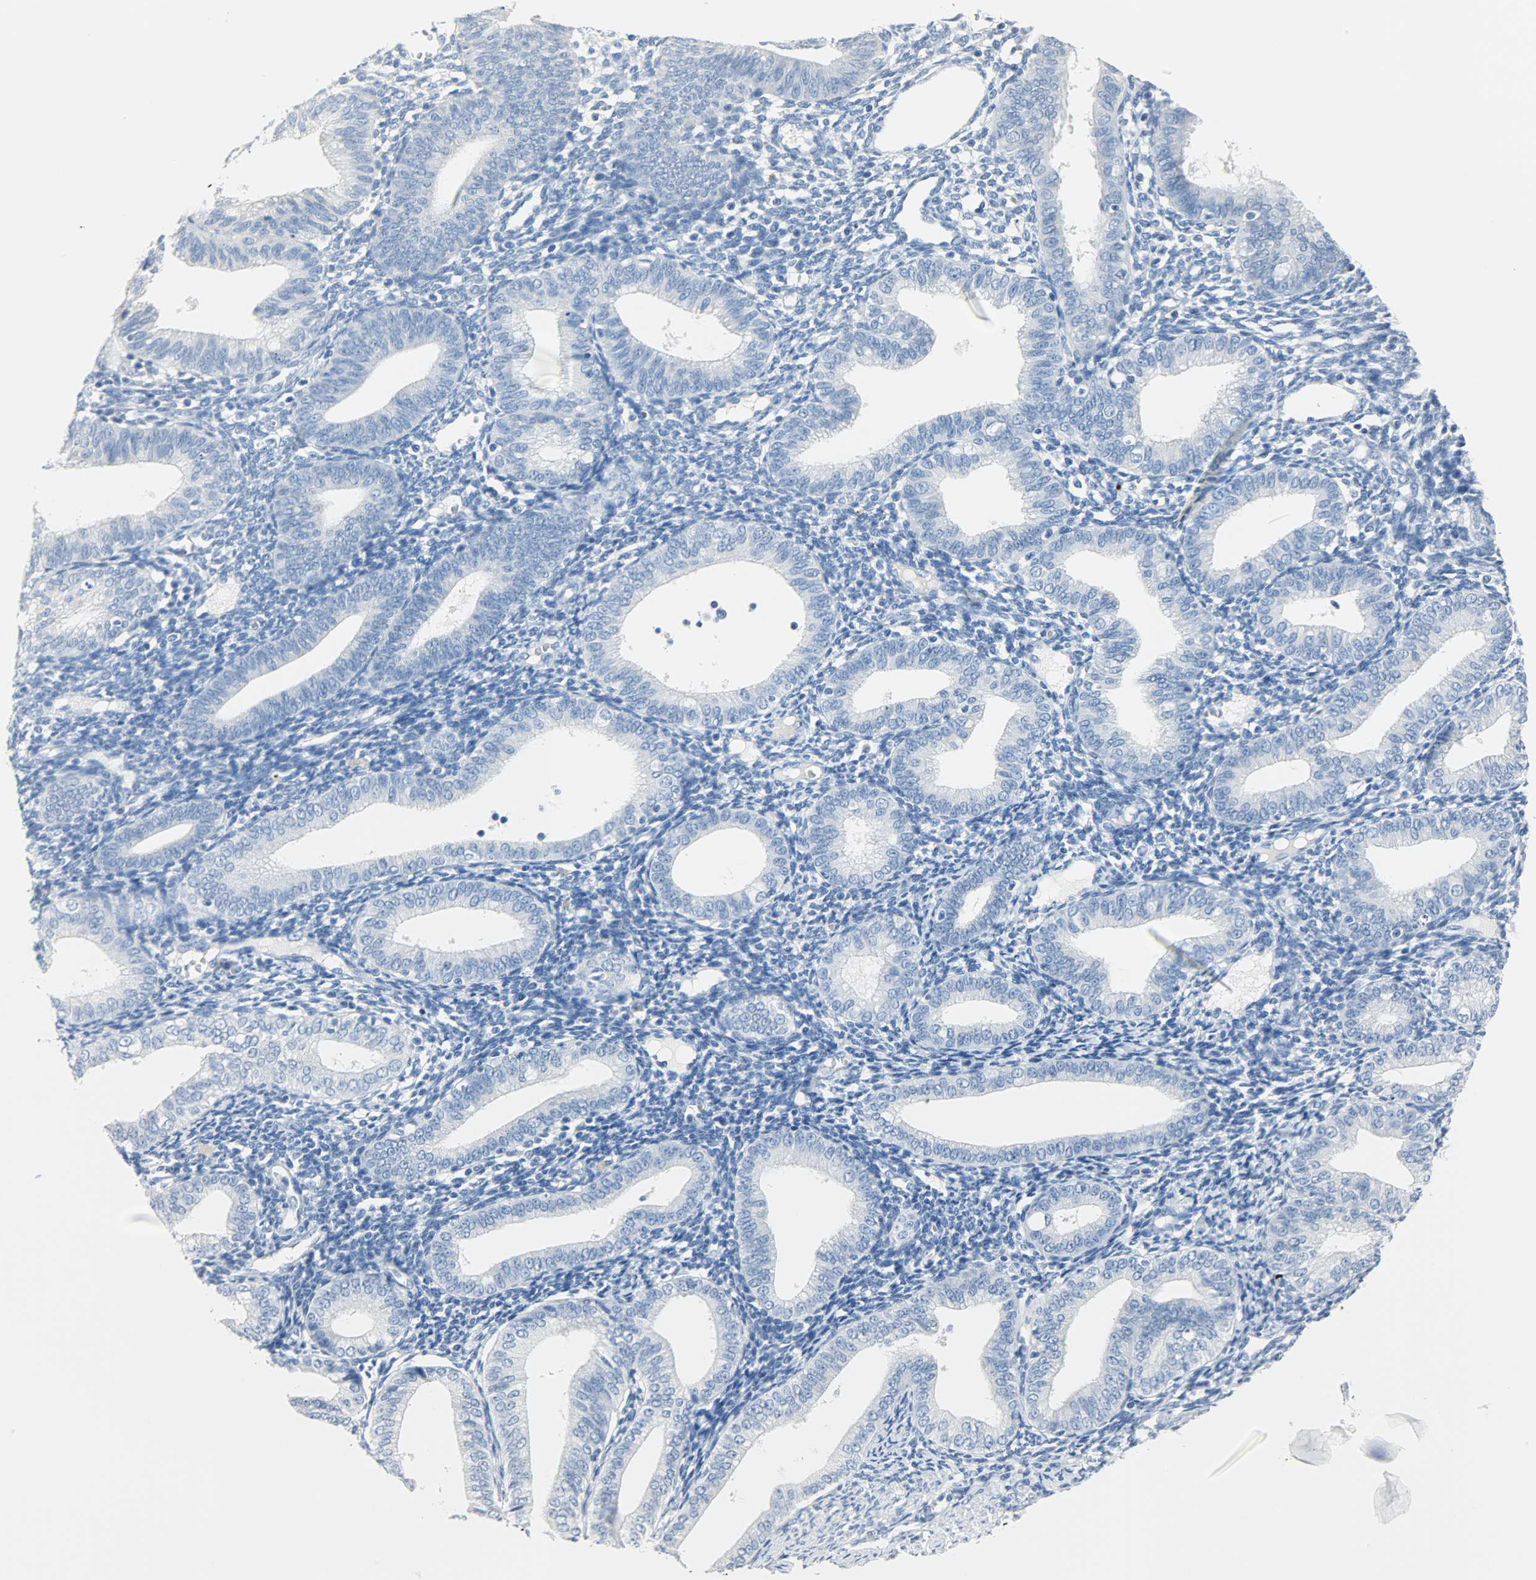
{"staining": {"intensity": "negative", "quantity": "none", "location": "none"}, "tissue": "endometrium", "cell_type": "Cells in endometrial stroma", "image_type": "normal", "snomed": [{"axis": "morphology", "description": "Normal tissue, NOS"}, {"axis": "topography", "description": "Endometrium"}], "caption": "This histopathology image is of normal endometrium stained with IHC to label a protein in brown with the nuclei are counter-stained blue. There is no positivity in cells in endometrial stroma.", "gene": "CA3", "patient": {"sex": "female", "age": 61}}